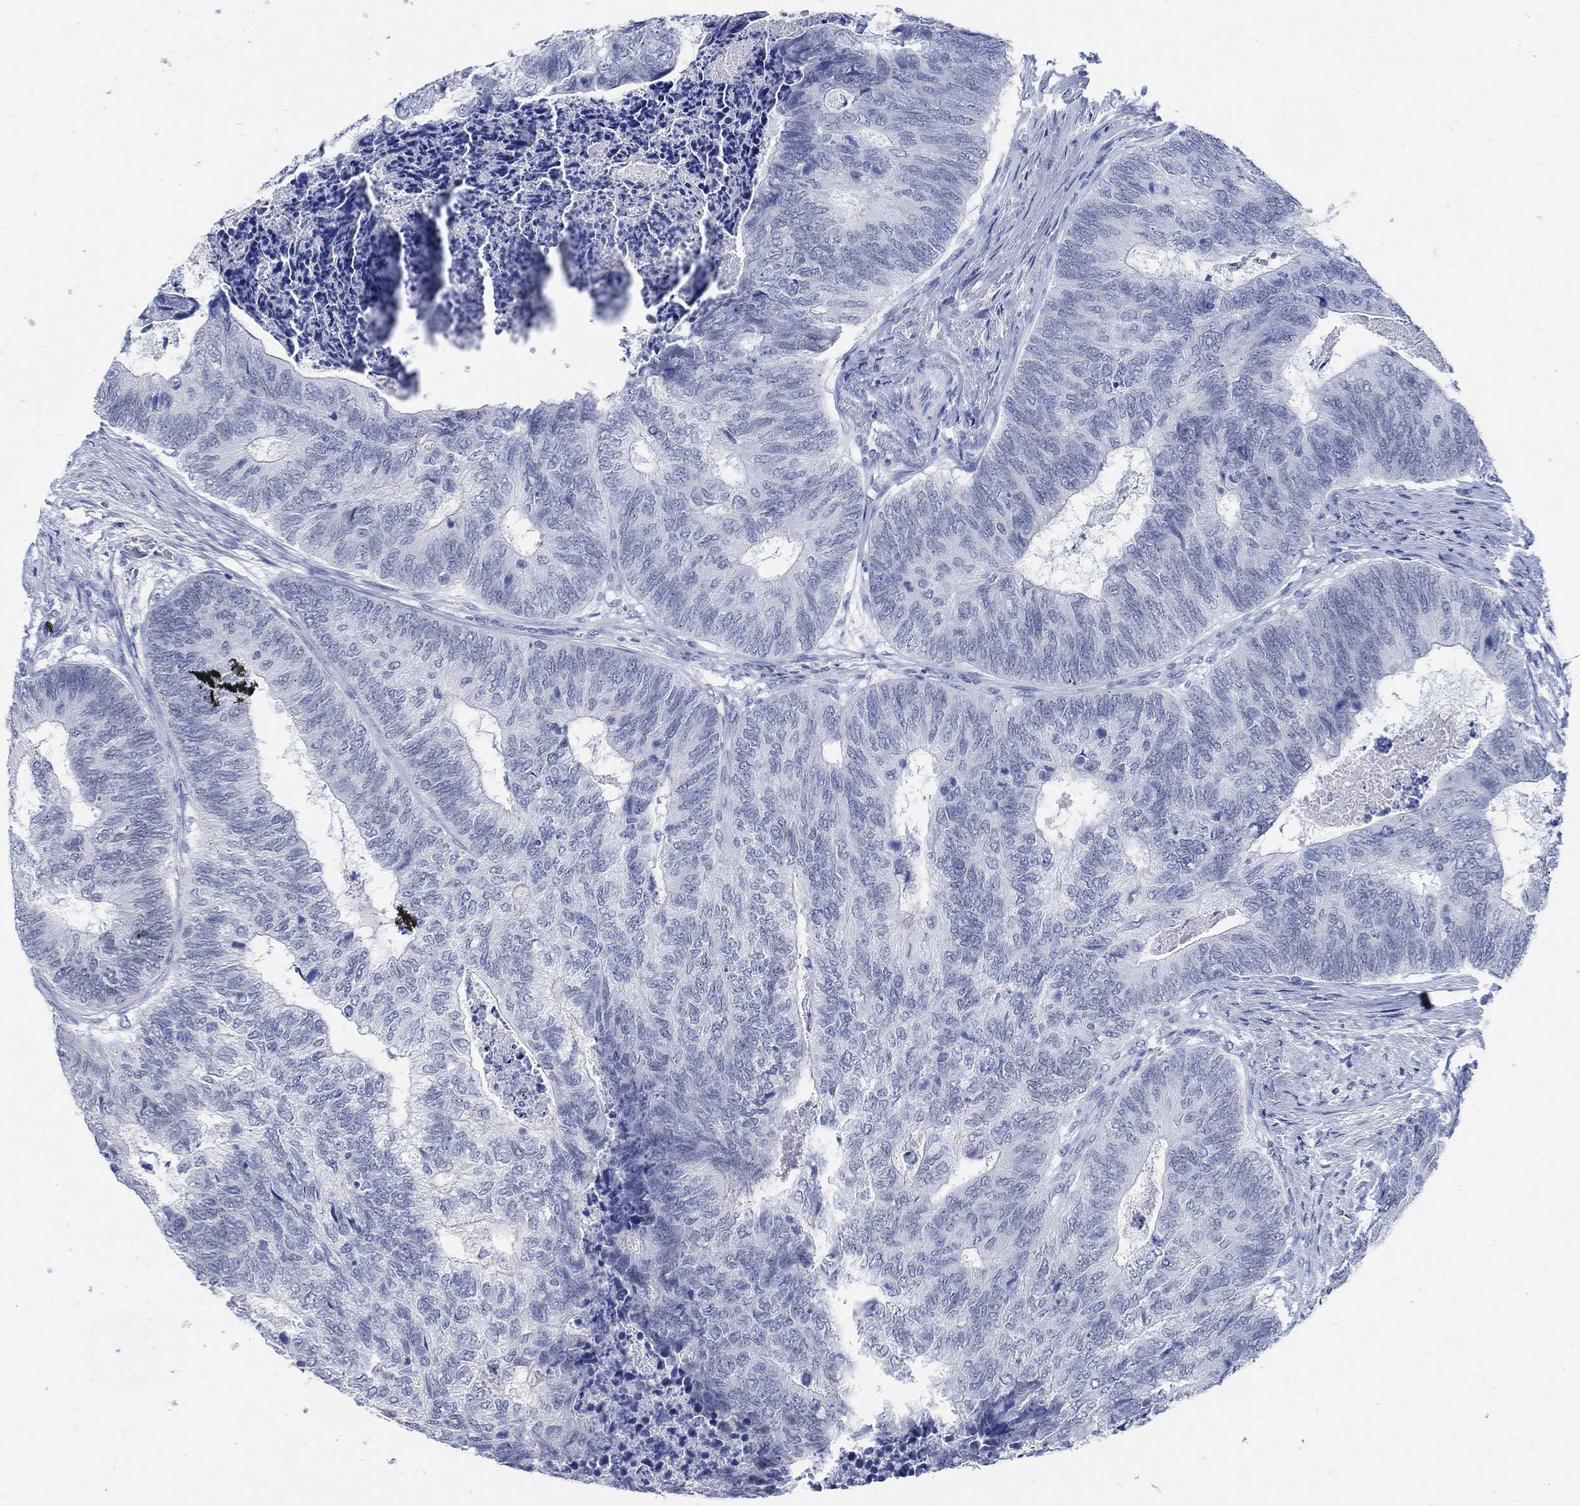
{"staining": {"intensity": "negative", "quantity": "none", "location": "none"}, "tissue": "colorectal cancer", "cell_type": "Tumor cells", "image_type": "cancer", "snomed": [{"axis": "morphology", "description": "Adenocarcinoma, NOS"}, {"axis": "topography", "description": "Colon"}], "caption": "Histopathology image shows no protein expression in tumor cells of colorectal cancer (adenocarcinoma) tissue.", "gene": "CAMK2N1", "patient": {"sex": "female", "age": 67}}